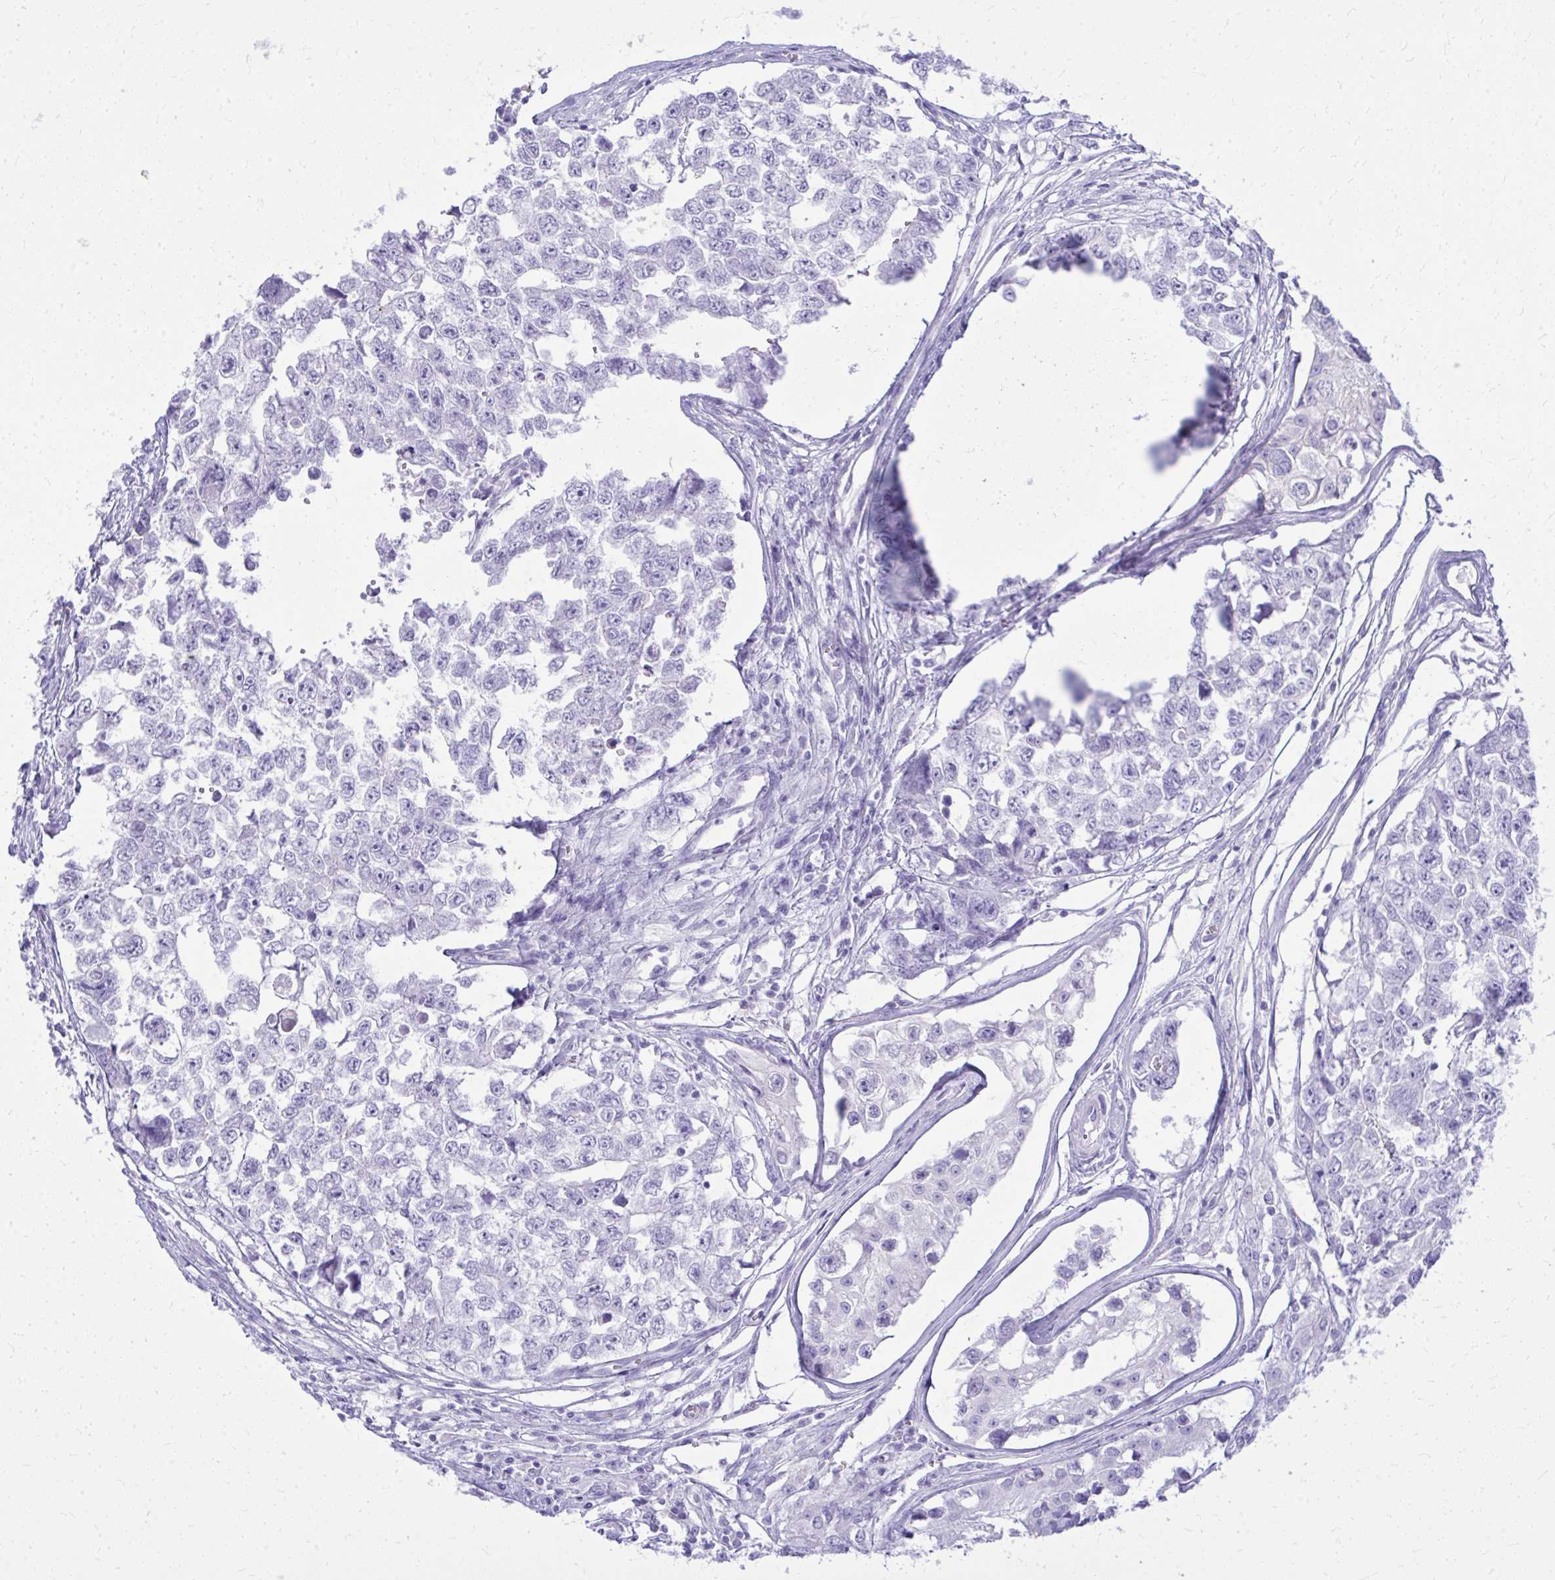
{"staining": {"intensity": "negative", "quantity": "none", "location": "none"}, "tissue": "testis cancer", "cell_type": "Tumor cells", "image_type": "cancer", "snomed": [{"axis": "morphology", "description": "Carcinoma, Embryonal, NOS"}, {"axis": "topography", "description": "Testis"}], "caption": "Tumor cells show no significant protein staining in testis embryonal carcinoma.", "gene": "BCL6B", "patient": {"sex": "male", "age": 18}}